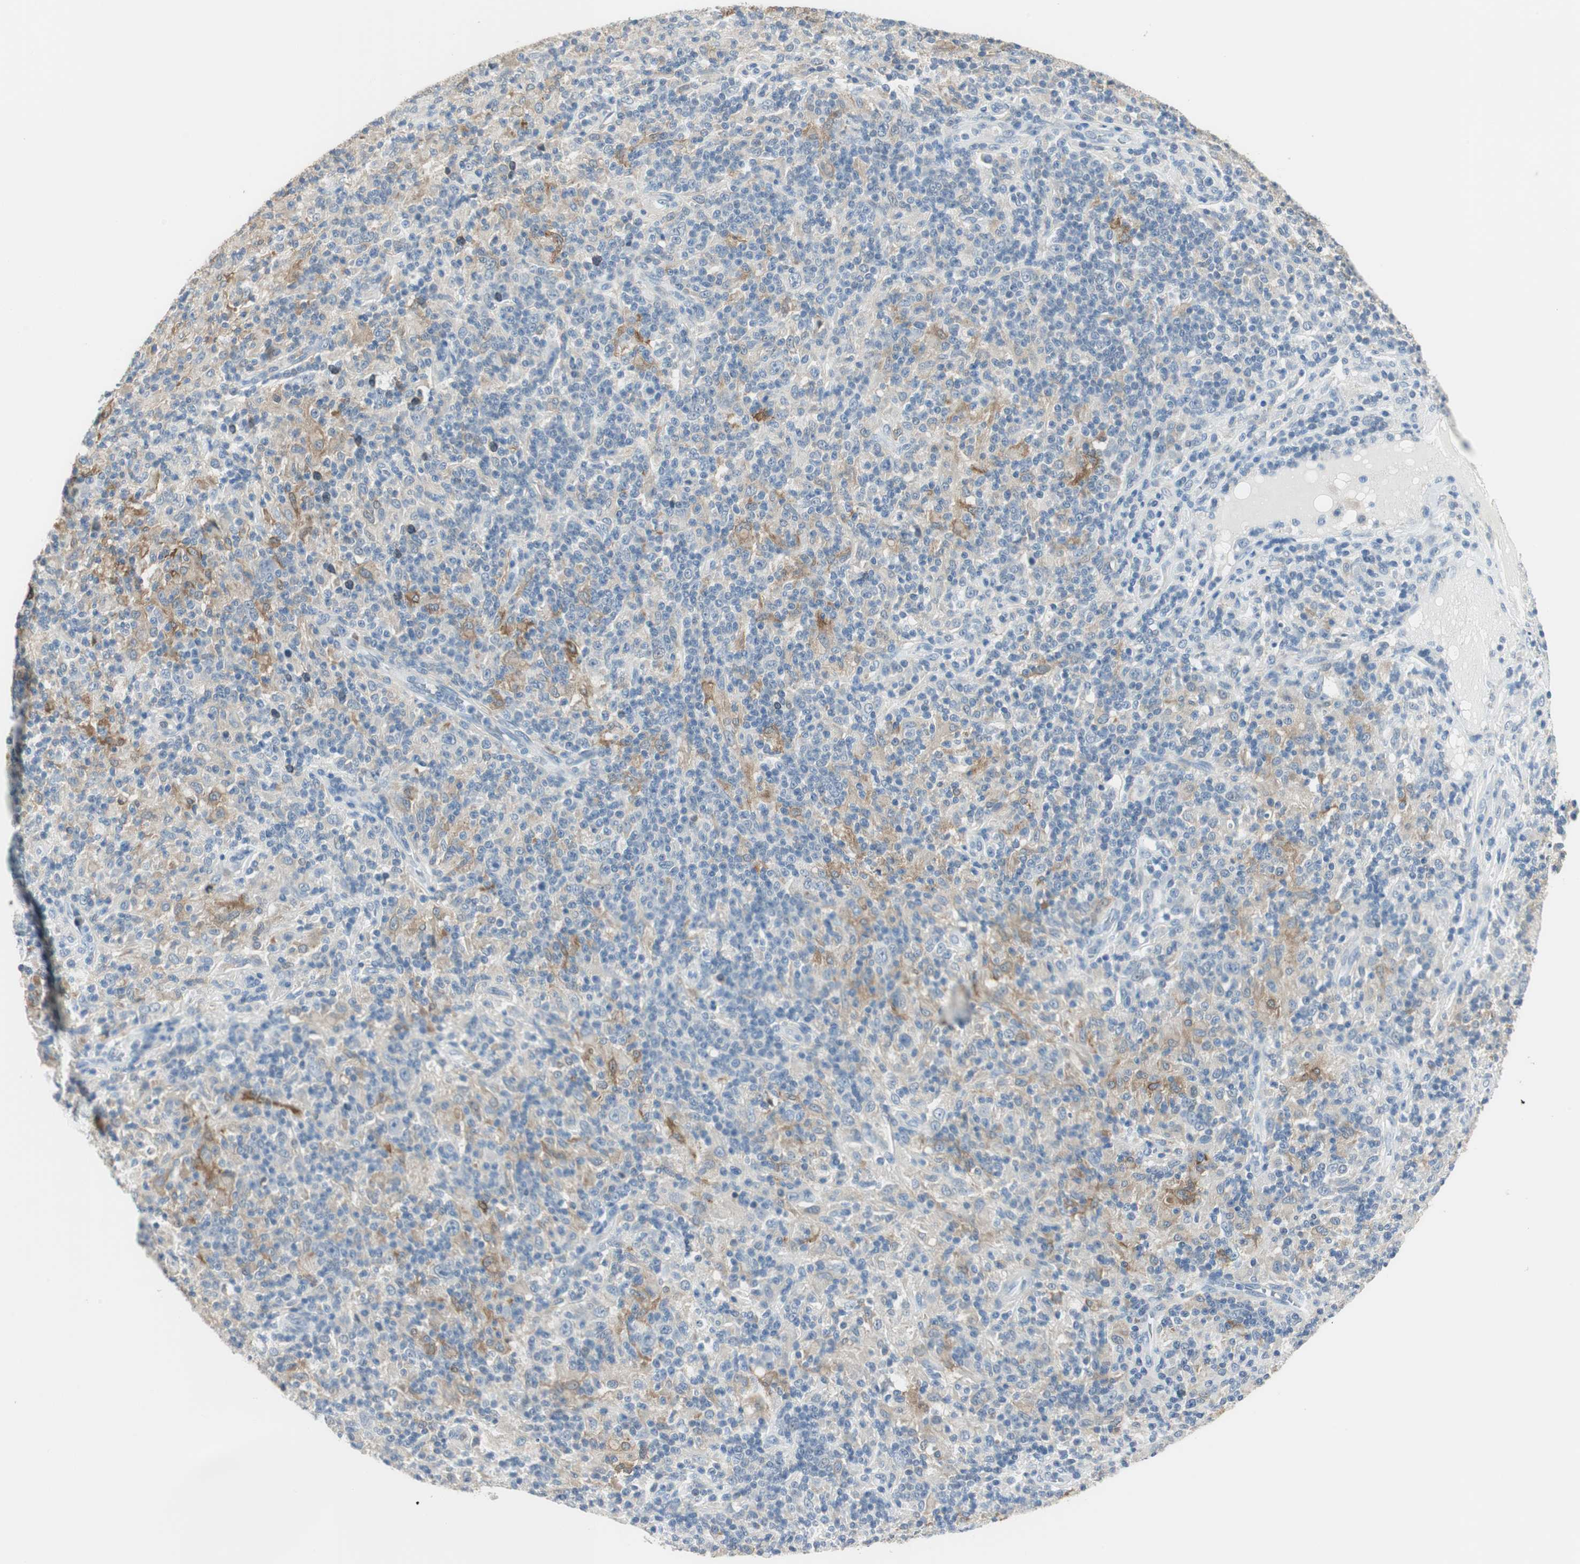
{"staining": {"intensity": "negative", "quantity": "none", "location": "none"}, "tissue": "lymphoma", "cell_type": "Tumor cells", "image_type": "cancer", "snomed": [{"axis": "morphology", "description": "Hodgkin's disease, NOS"}, {"axis": "topography", "description": "Lymph node"}], "caption": "IHC of human lymphoma reveals no expression in tumor cells.", "gene": "MSTO1", "patient": {"sex": "male", "age": 70}}